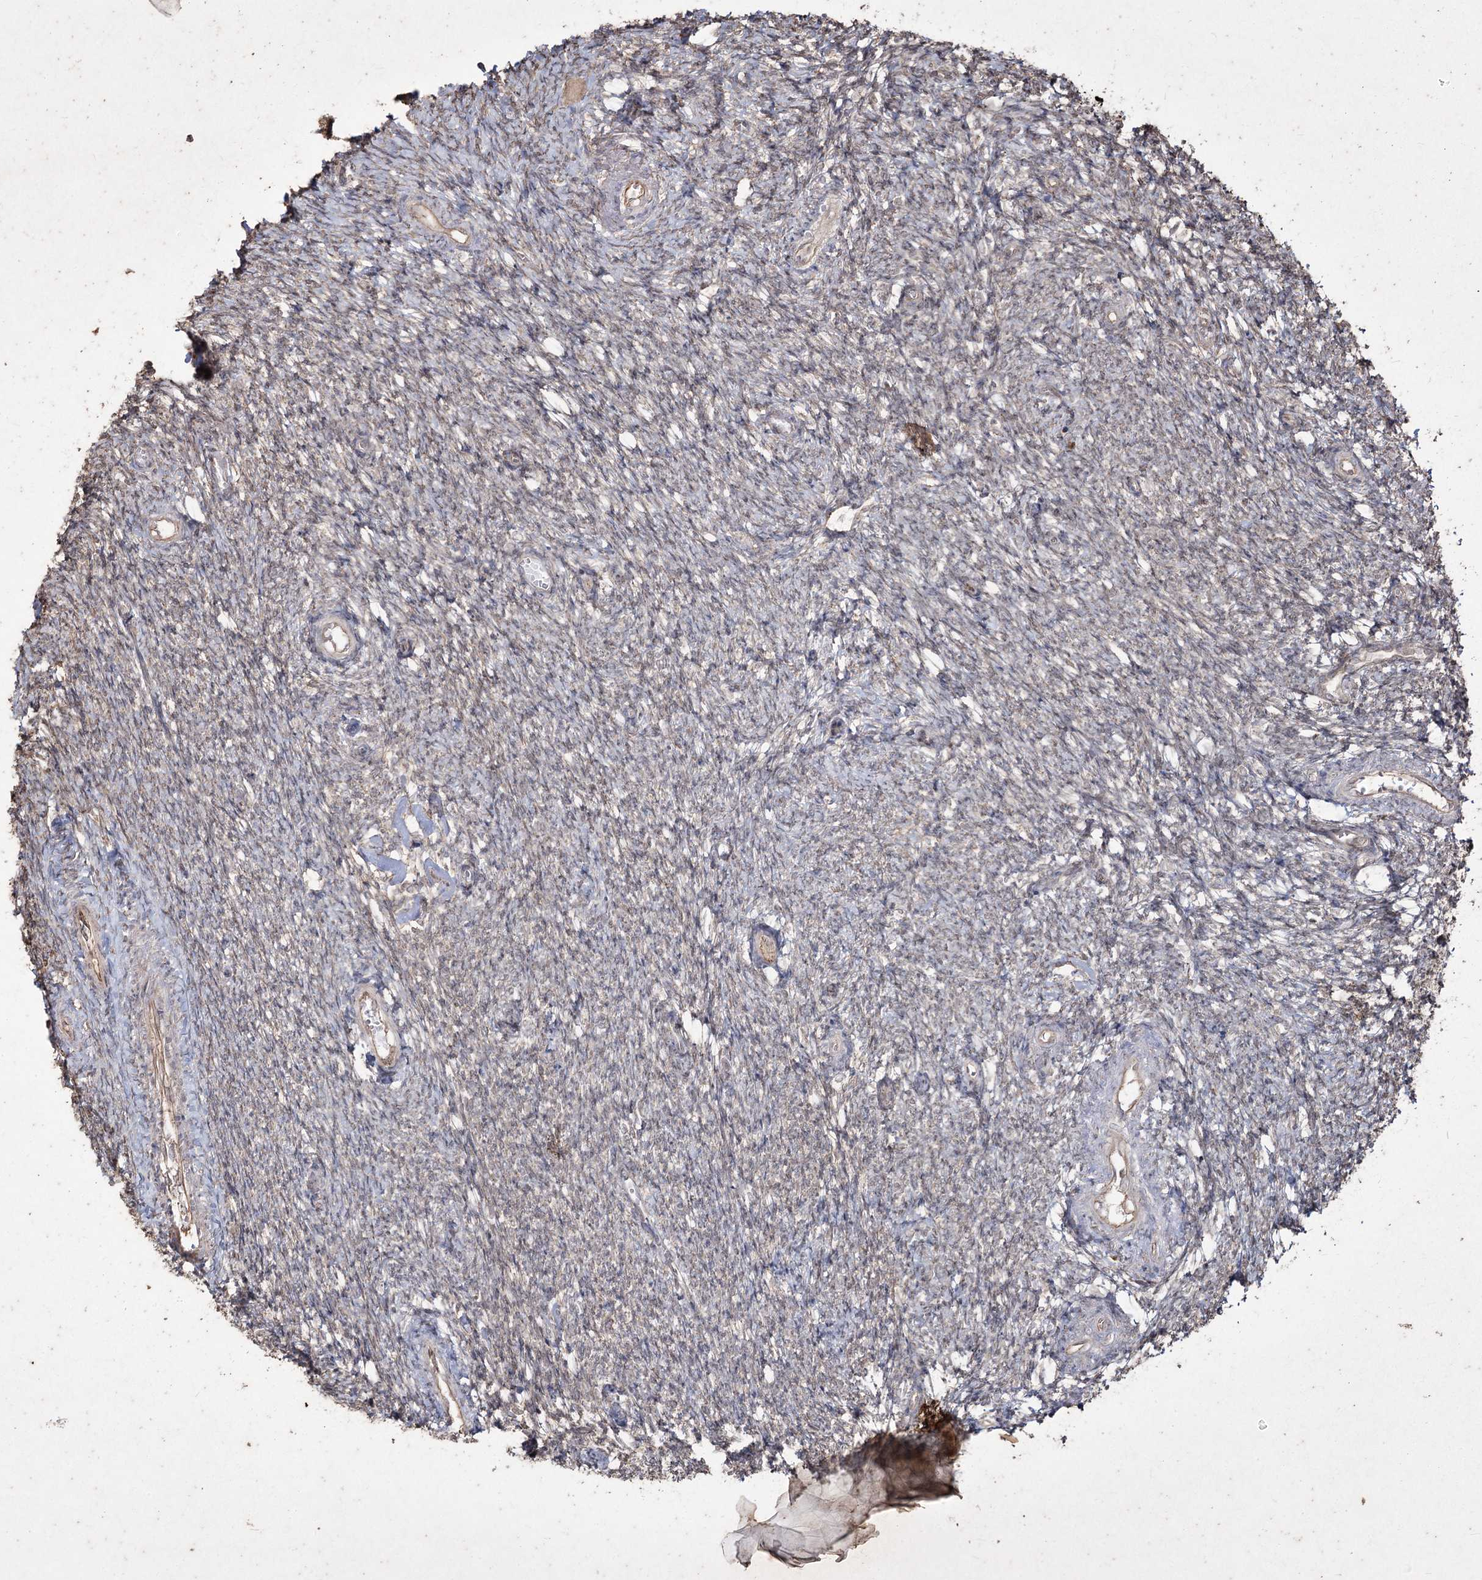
{"staining": {"intensity": "negative", "quantity": "none", "location": "none"}, "tissue": "ovary", "cell_type": "Ovarian stroma cells", "image_type": "normal", "snomed": [{"axis": "morphology", "description": "Normal tissue, NOS"}, {"axis": "topography", "description": "Ovary"}], "caption": "This is an IHC image of normal ovary. There is no expression in ovarian stroma cells.", "gene": "PRC1", "patient": {"sex": "female", "age": 44}}